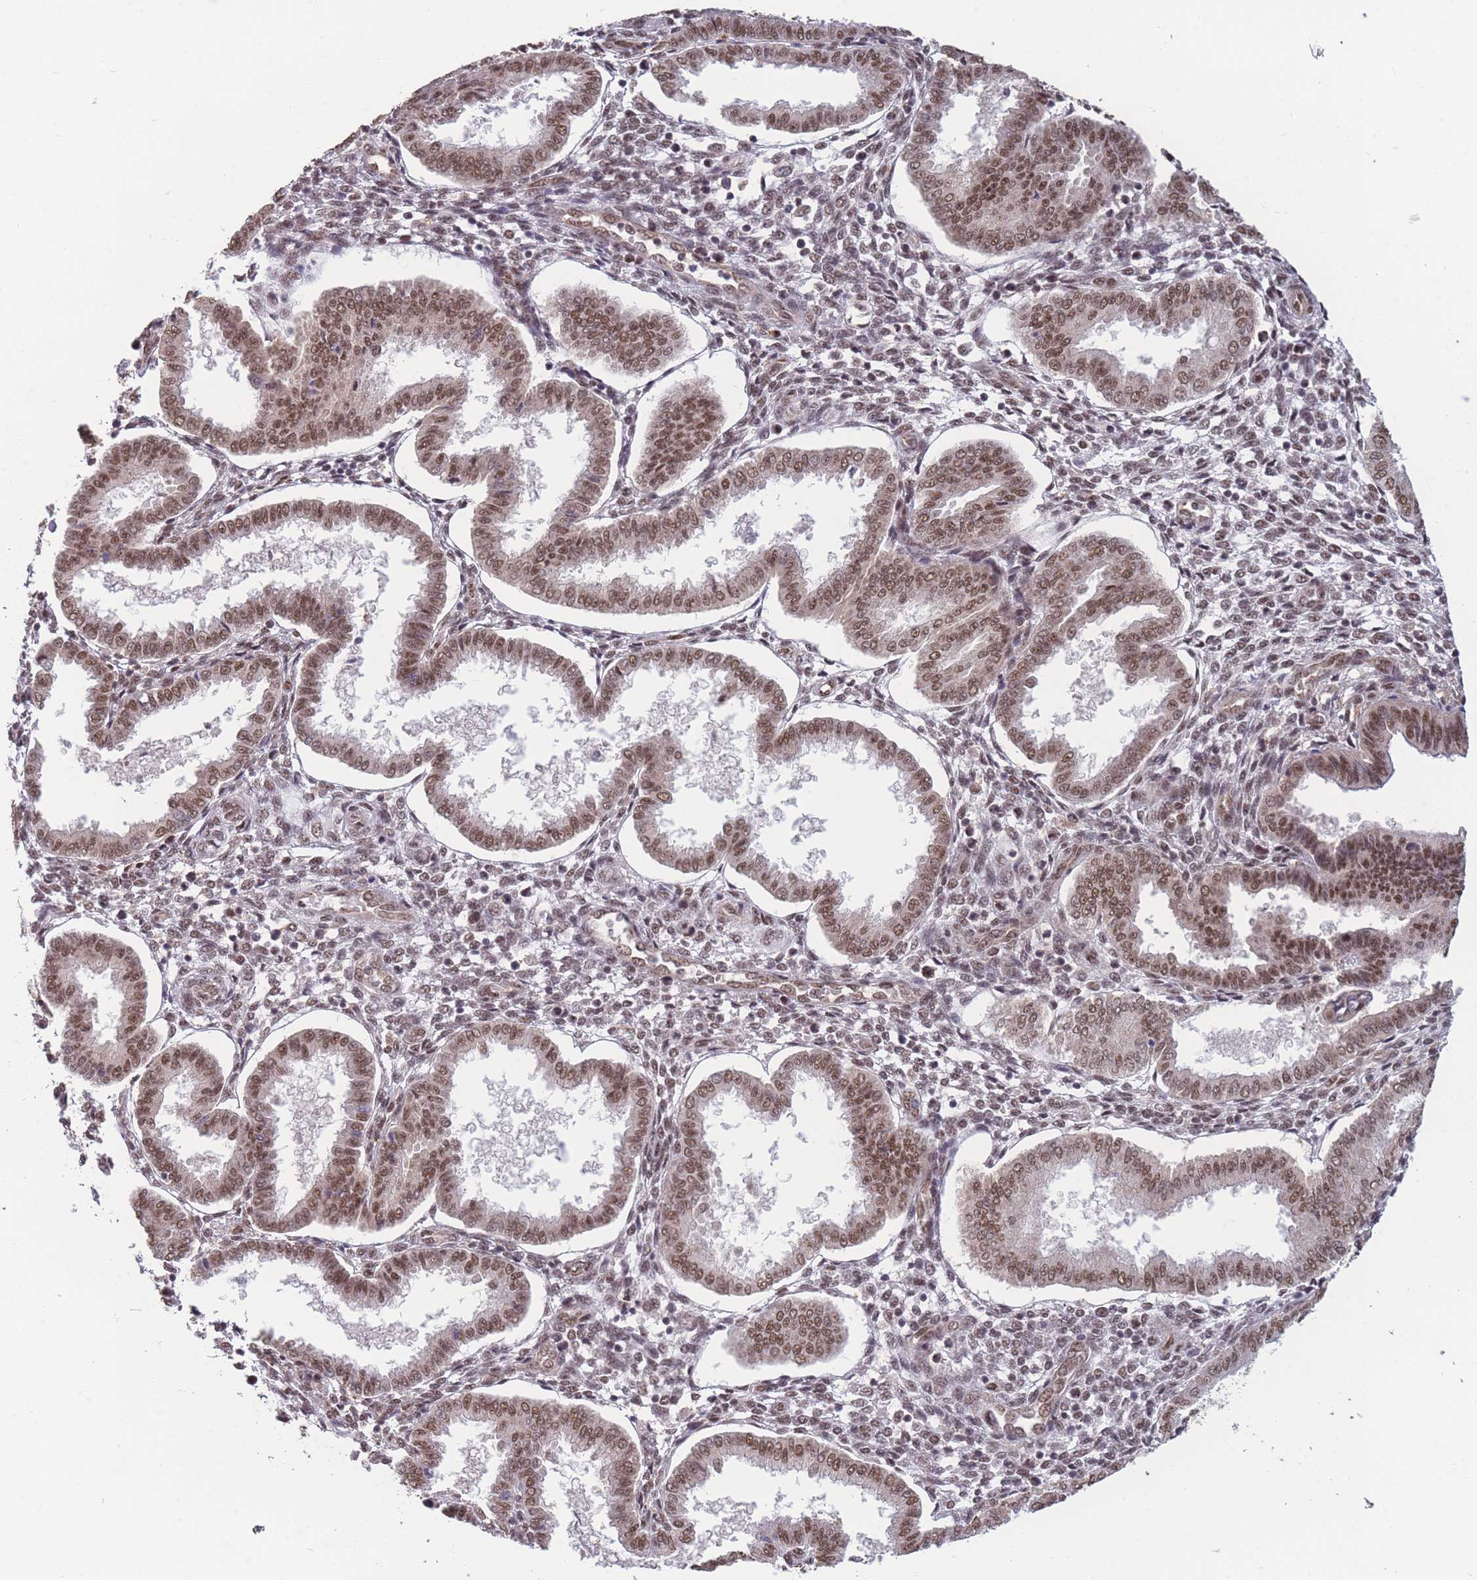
{"staining": {"intensity": "moderate", "quantity": "25%-75%", "location": "nuclear"}, "tissue": "endometrium", "cell_type": "Cells in endometrial stroma", "image_type": "normal", "snomed": [{"axis": "morphology", "description": "Normal tissue, NOS"}, {"axis": "topography", "description": "Endometrium"}], "caption": "Protein staining of benign endometrium demonstrates moderate nuclear expression in approximately 25%-75% of cells in endometrial stroma.", "gene": "SNRPA1", "patient": {"sex": "female", "age": 24}}